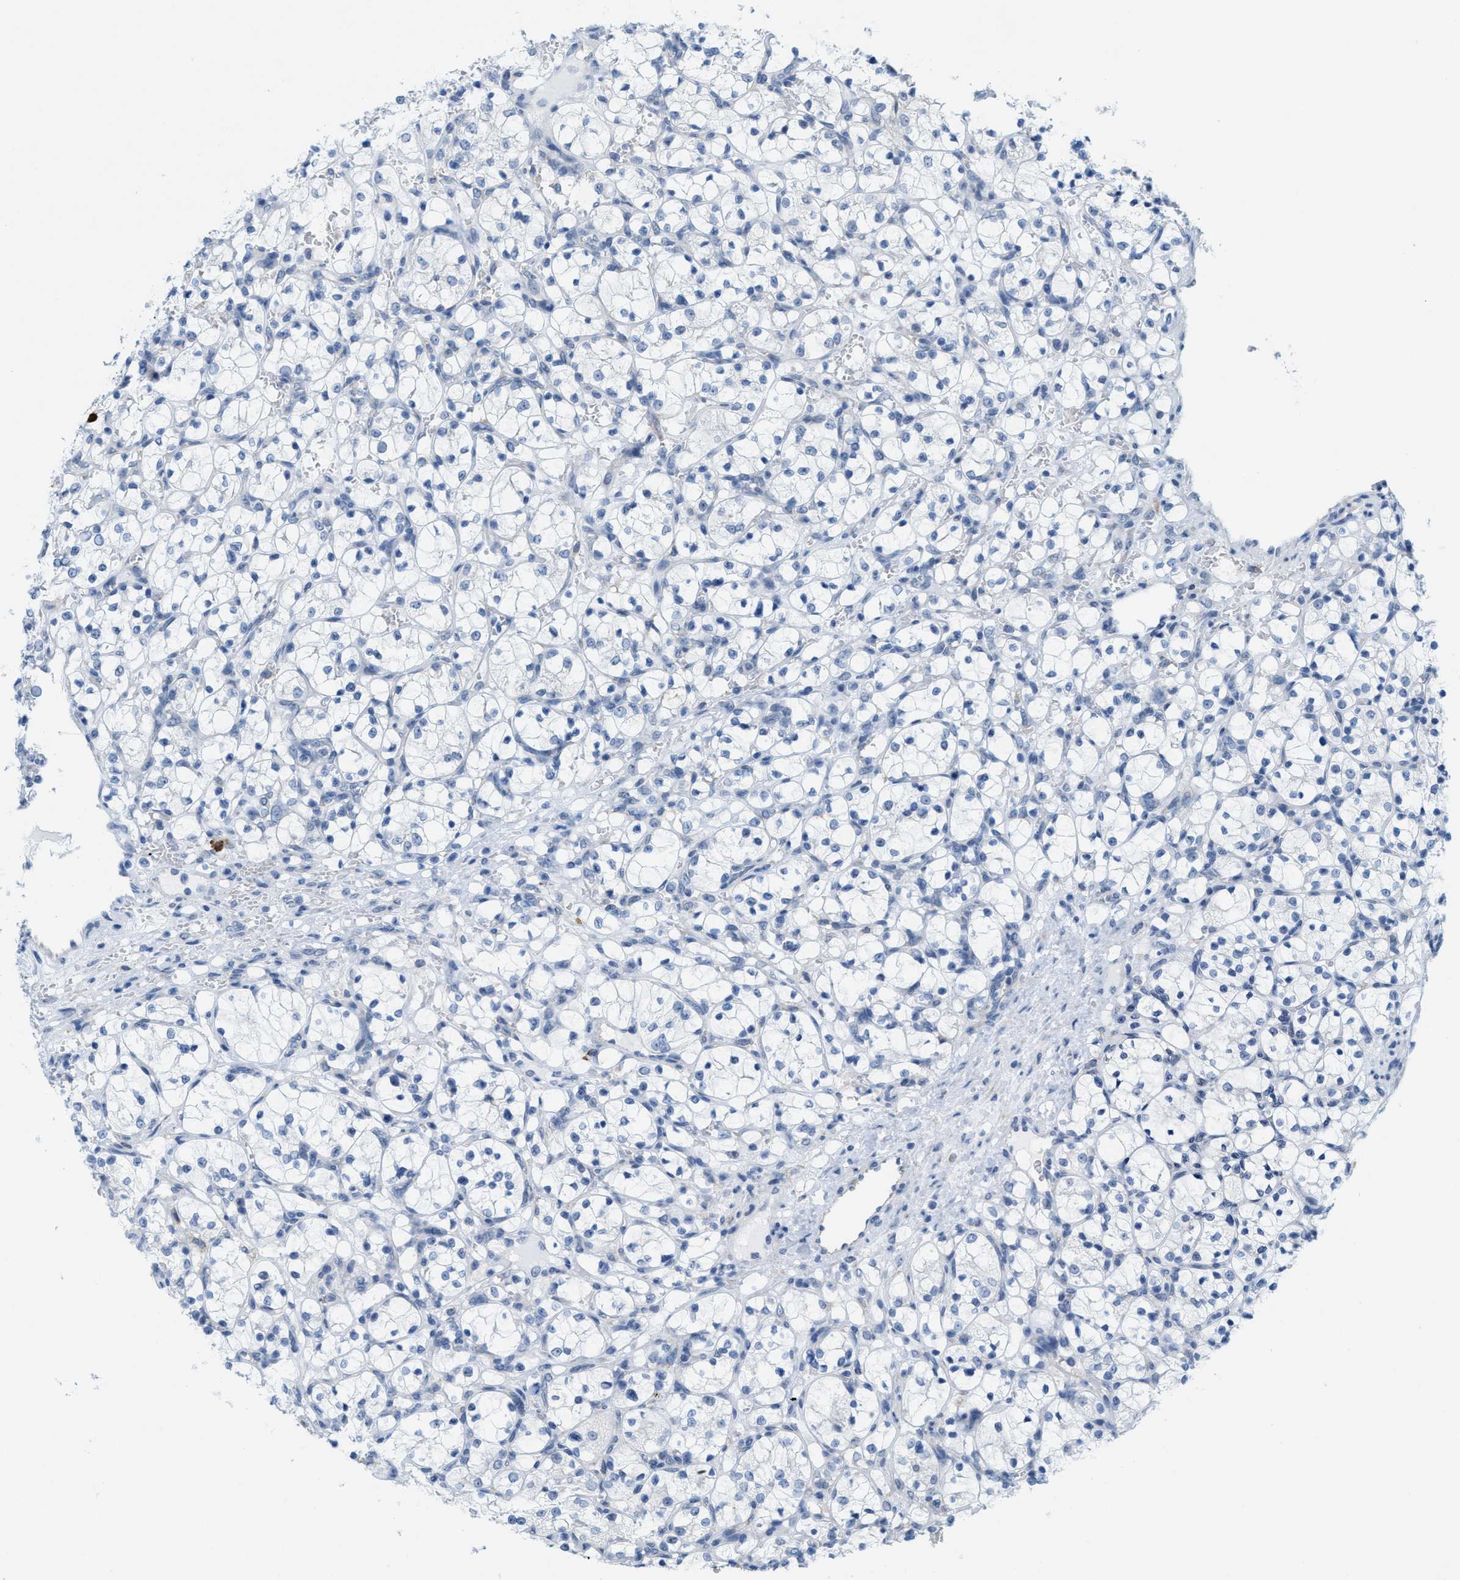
{"staining": {"intensity": "negative", "quantity": "none", "location": "none"}, "tissue": "renal cancer", "cell_type": "Tumor cells", "image_type": "cancer", "snomed": [{"axis": "morphology", "description": "Adenocarcinoma, NOS"}, {"axis": "topography", "description": "Kidney"}], "caption": "This is an immunohistochemistry (IHC) image of adenocarcinoma (renal). There is no staining in tumor cells.", "gene": "KIFC3", "patient": {"sex": "female", "age": 69}}